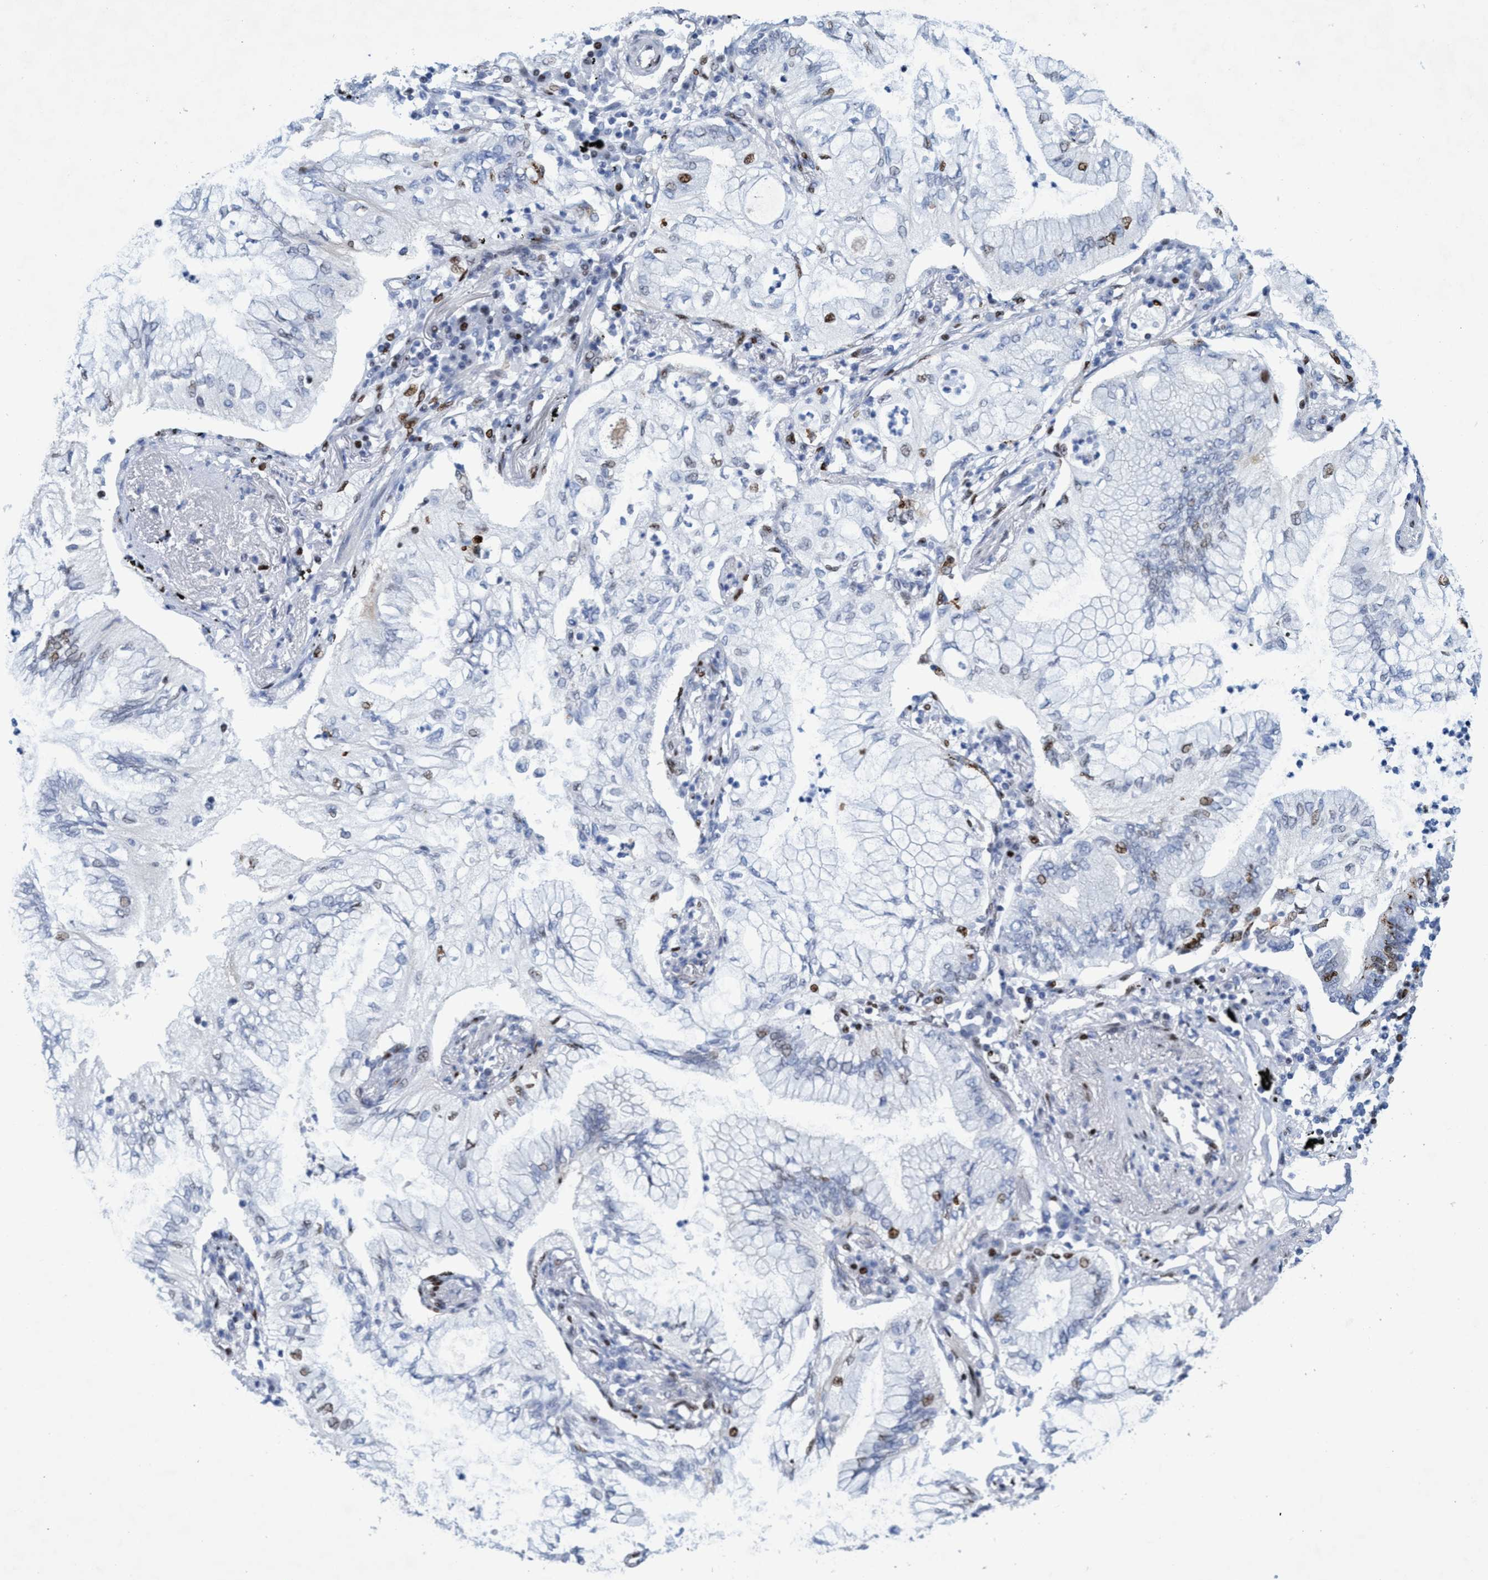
{"staining": {"intensity": "weak", "quantity": "<25%", "location": "nuclear"}, "tissue": "lung cancer", "cell_type": "Tumor cells", "image_type": "cancer", "snomed": [{"axis": "morphology", "description": "Normal tissue, NOS"}, {"axis": "morphology", "description": "Adenocarcinoma, NOS"}, {"axis": "topography", "description": "Bronchus"}, {"axis": "topography", "description": "Lung"}], "caption": "A histopathology image of human lung adenocarcinoma is negative for staining in tumor cells.", "gene": "R3HCC1", "patient": {"sex": "female", "age": 70}}